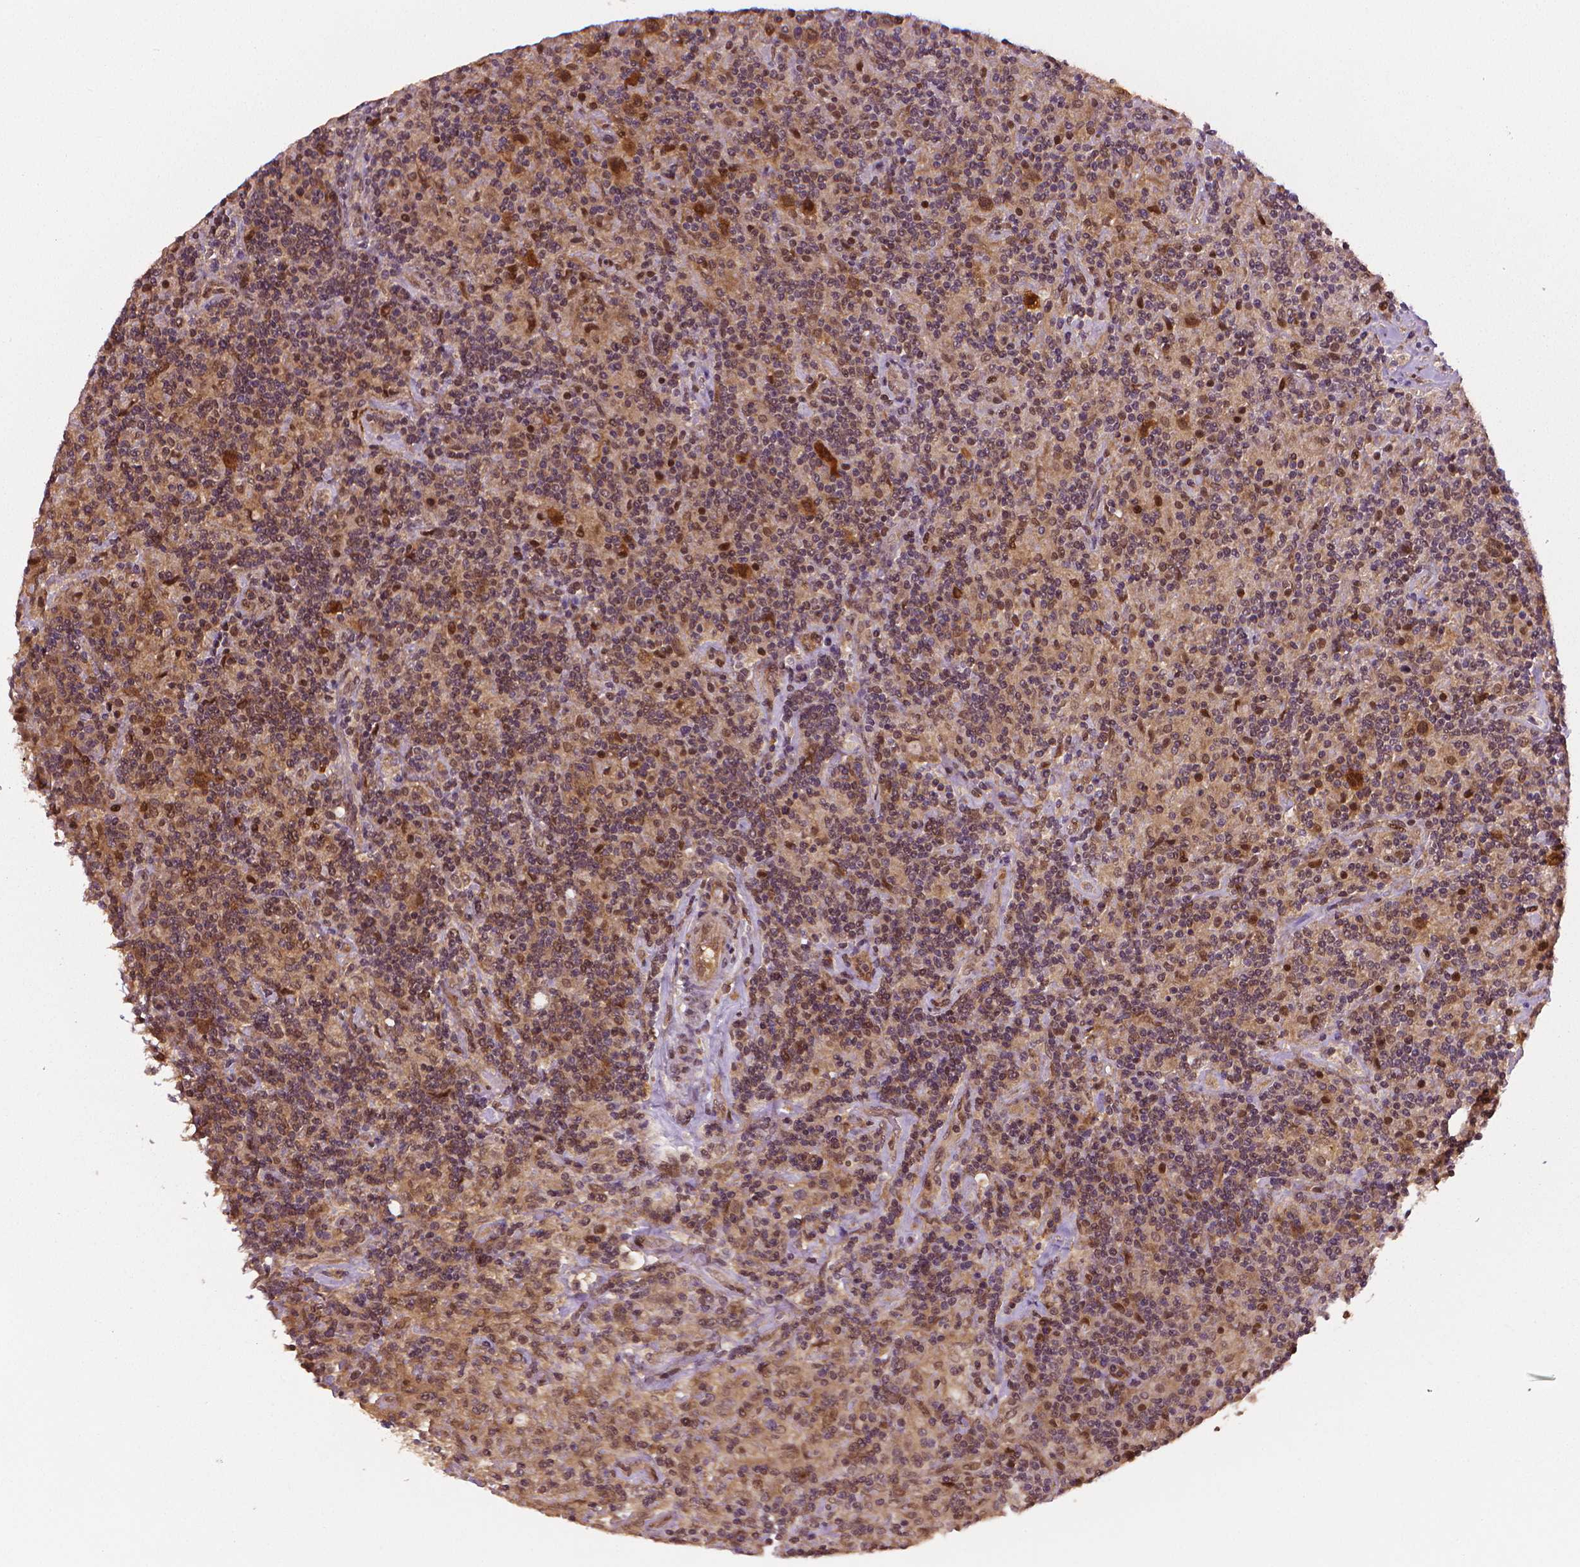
{"staining": {"intensity": "moderate", "quantity": ">75%", "location": "cytoplasmic/membranous,nuclear"}, "tissue": "lymphoma", "cell_type": "Tumor cells", "image_type": "cancer", "snomed": [{"axis": "morphology", "description": "Hodgkin's disease, NOS"}, {"axis": "topography", "description": "Lymph node"}], "caption": "The micrograph shows staining of Hodgkin's disease, revealing moderate cytoplasmic/membranous and nuclear protein positivity (brown color) within tumor cells. (DAB IHC with brightfield microscopy, high magnification).", "gene": "STAT3", "patient": {"sex": "male", "age": 70}}